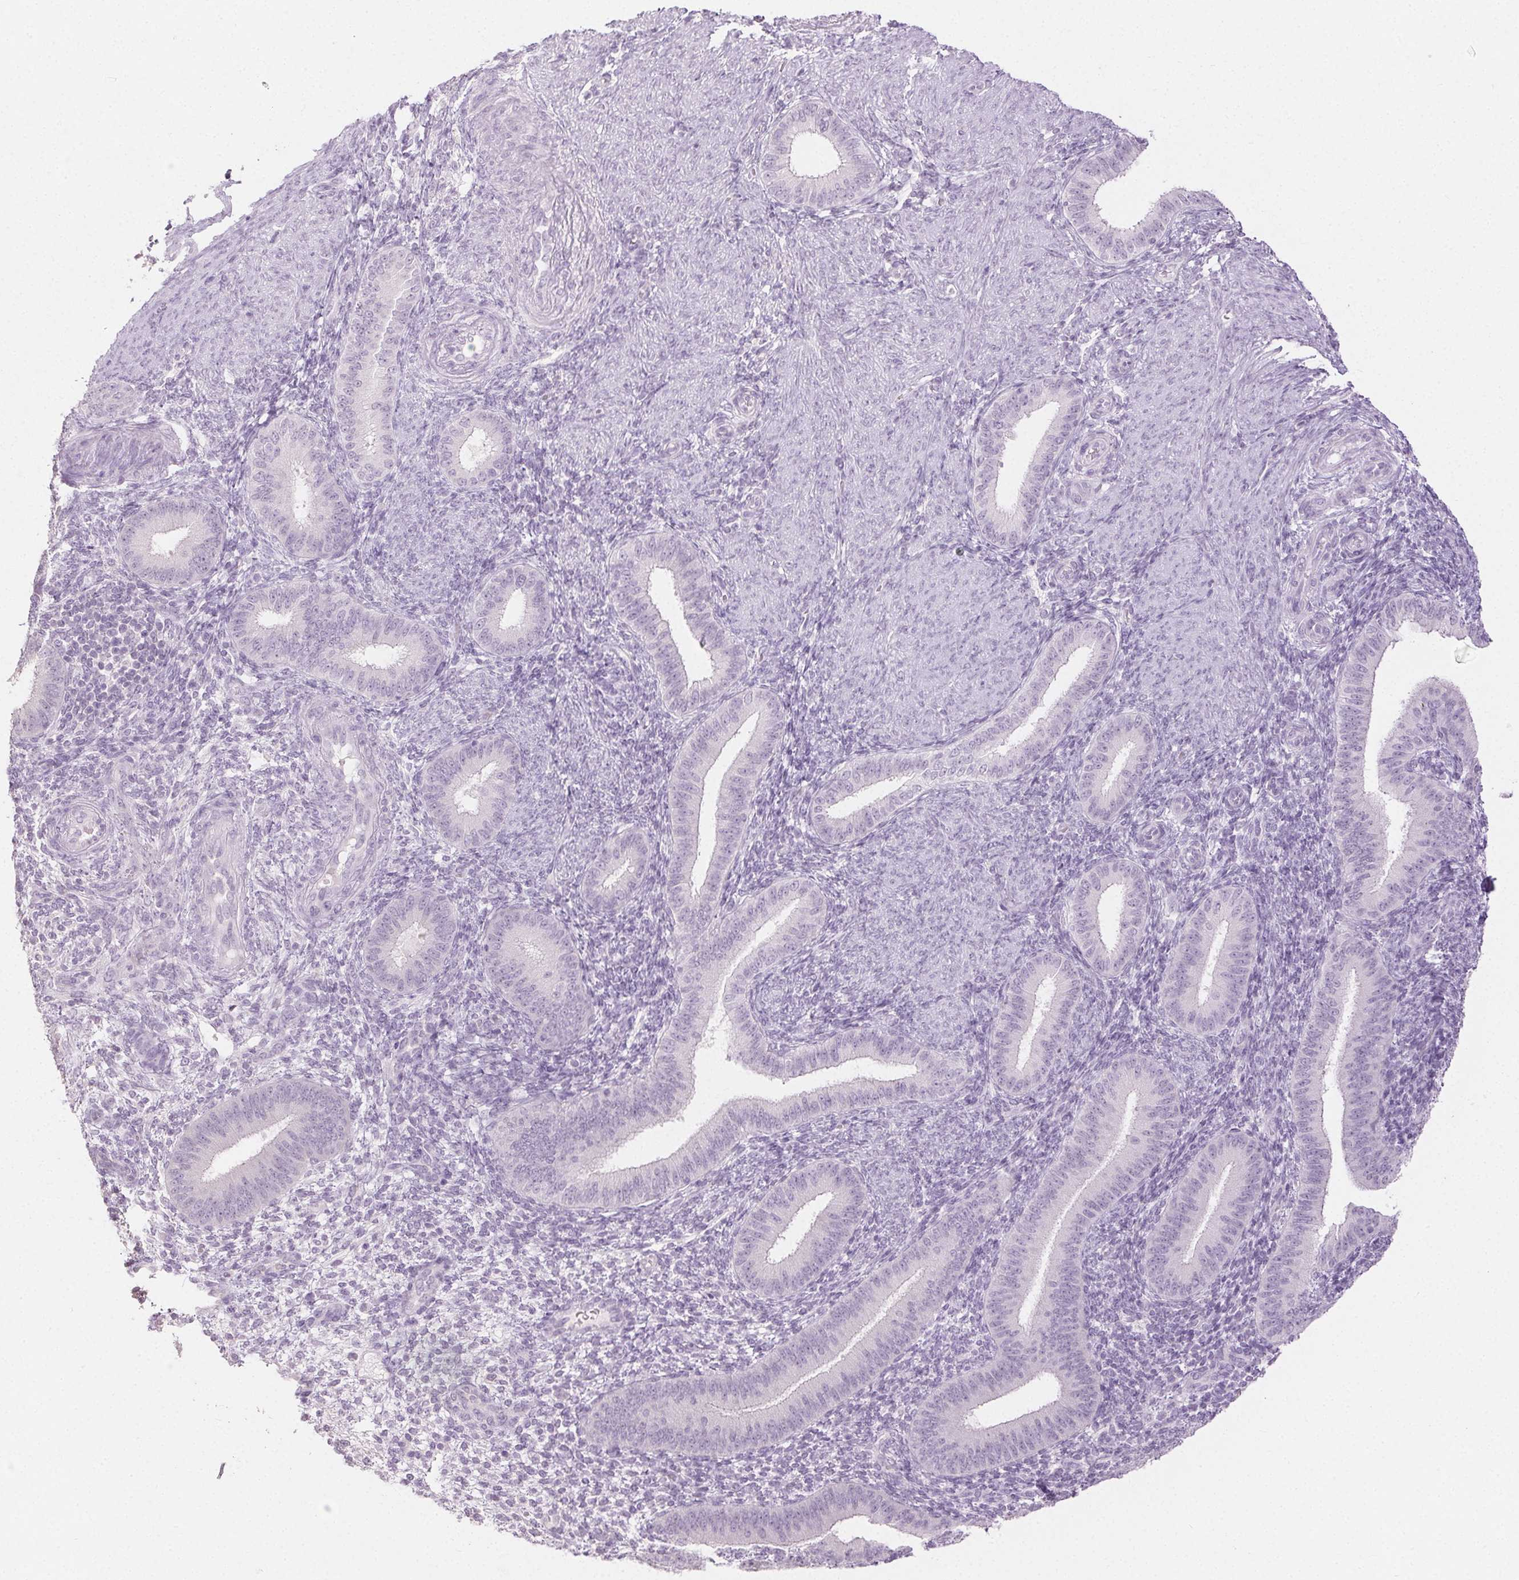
{"staining": {"intensity": "negative", "quantity": "none", "location": "none"}, "tissue": "endometrium", "cell_type": "Cells in endometrial stroma", "image_type": "normal", "snomed": [{"axis": "morphology", "description": "Normal tissue, NOS"}, {"axis": "topography", "description": "Endometrium"}], "caption": "DAB immunohistochemical staining of normal endometrium displays no significant staining in cells in endometrial stroma. Nuclei are stained in blue.", "gene": "SPRR3", "patient": {"sex": "female", "age": 39}}